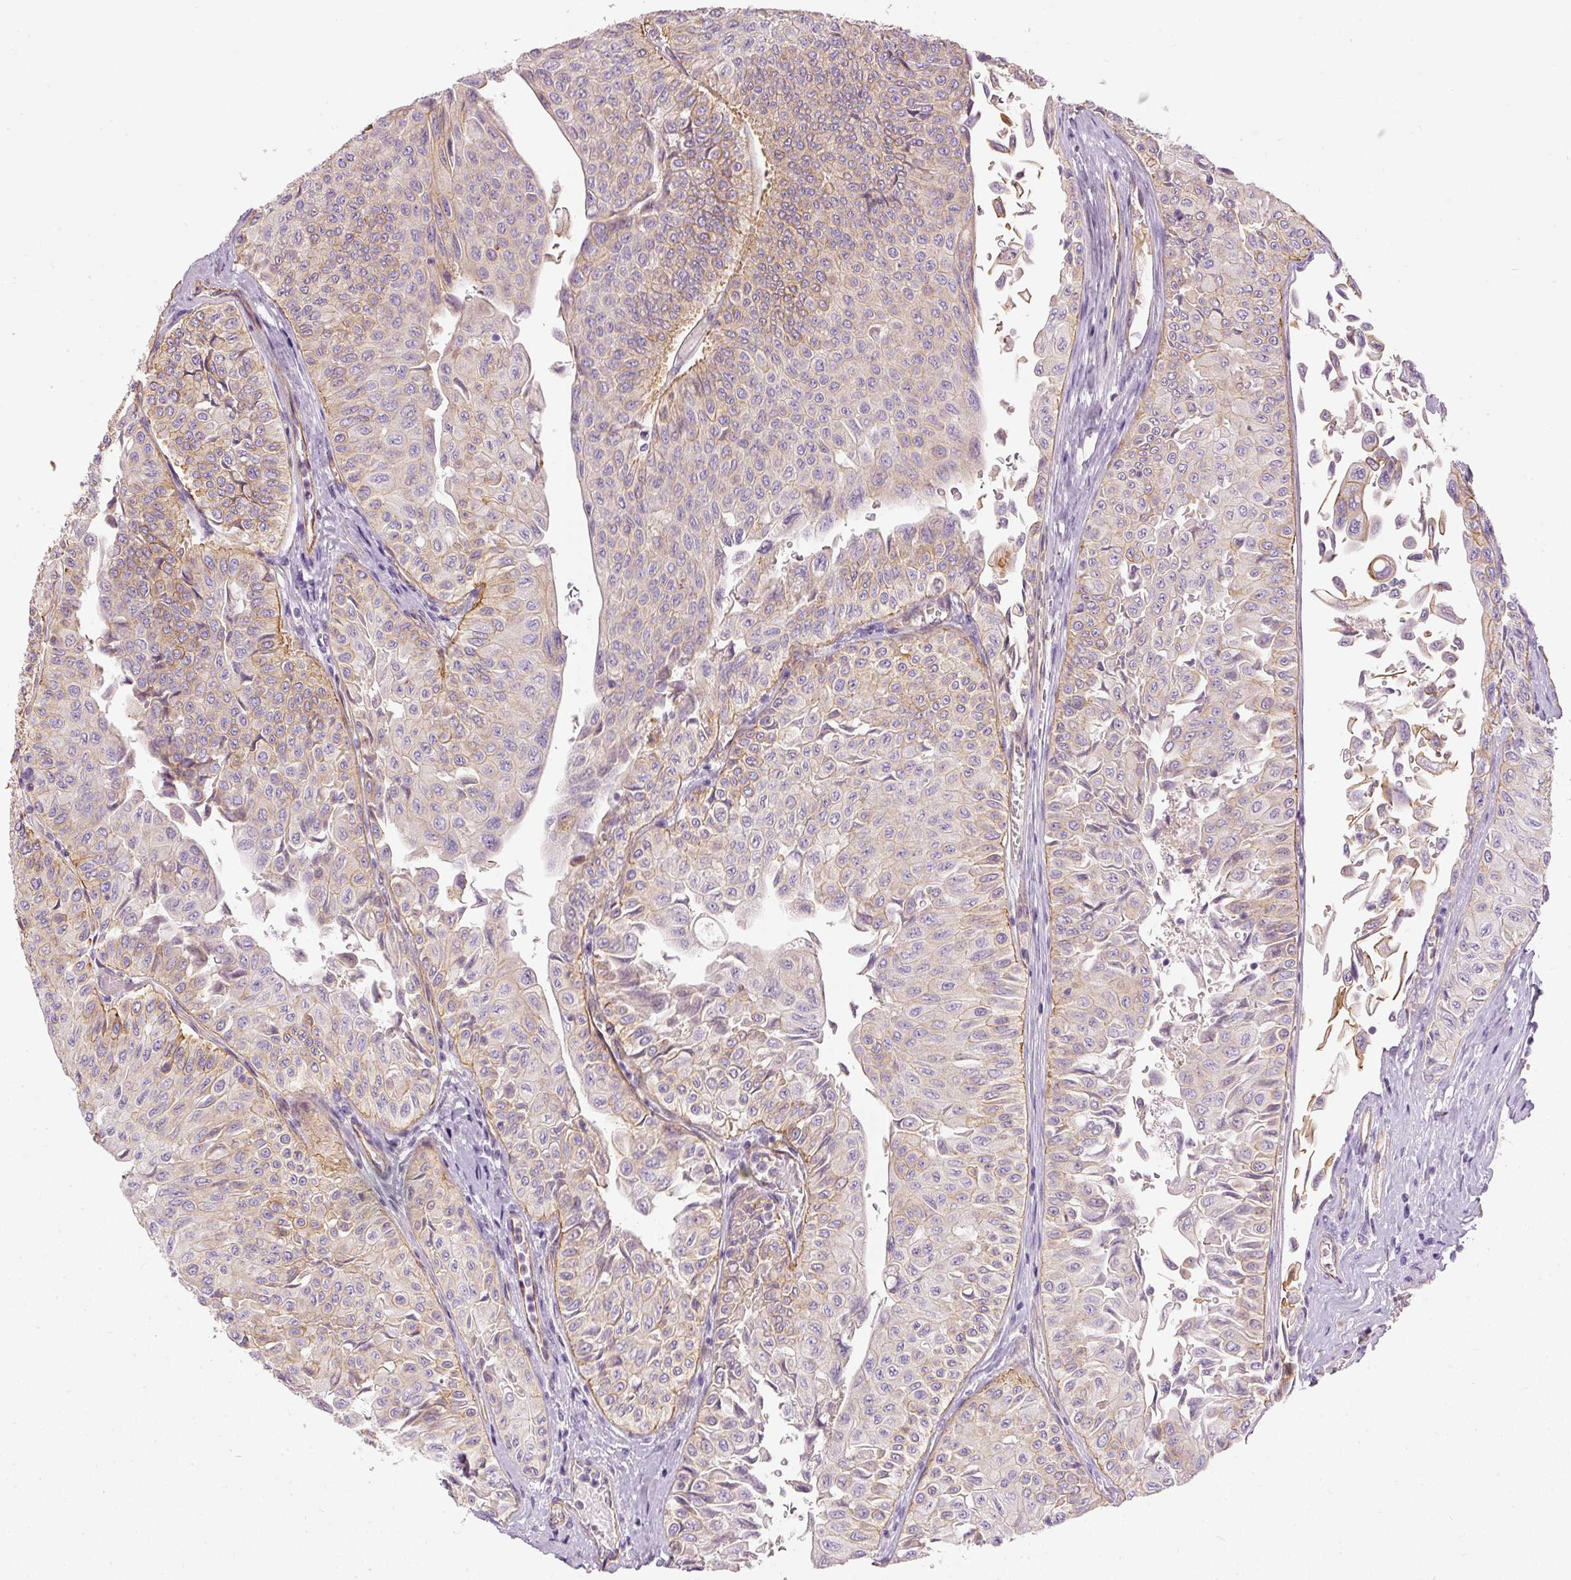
{"staining": {"intensity": "moderate", "quantity": "25%-75%", "location": "cytoplasmic/membranous"}, "tissue": "urothelial cancer", "cell_type": "Tumor cells", "image_type": "cancer", "snomed": [{"axis": "morphology", "description": "Urothelial carcinoma, NOS"}, {"axis": "topography", "description": "Urinary bladder"}], "caption": "This is a histology image of immunohistochemistry (IHC) staining of urothelial cancer, which shows moderate positivity in the cytoplasmic/membranous of tumor cells.", "gene": "OSR2", "patient": {"sex": "male", "age": 59}}